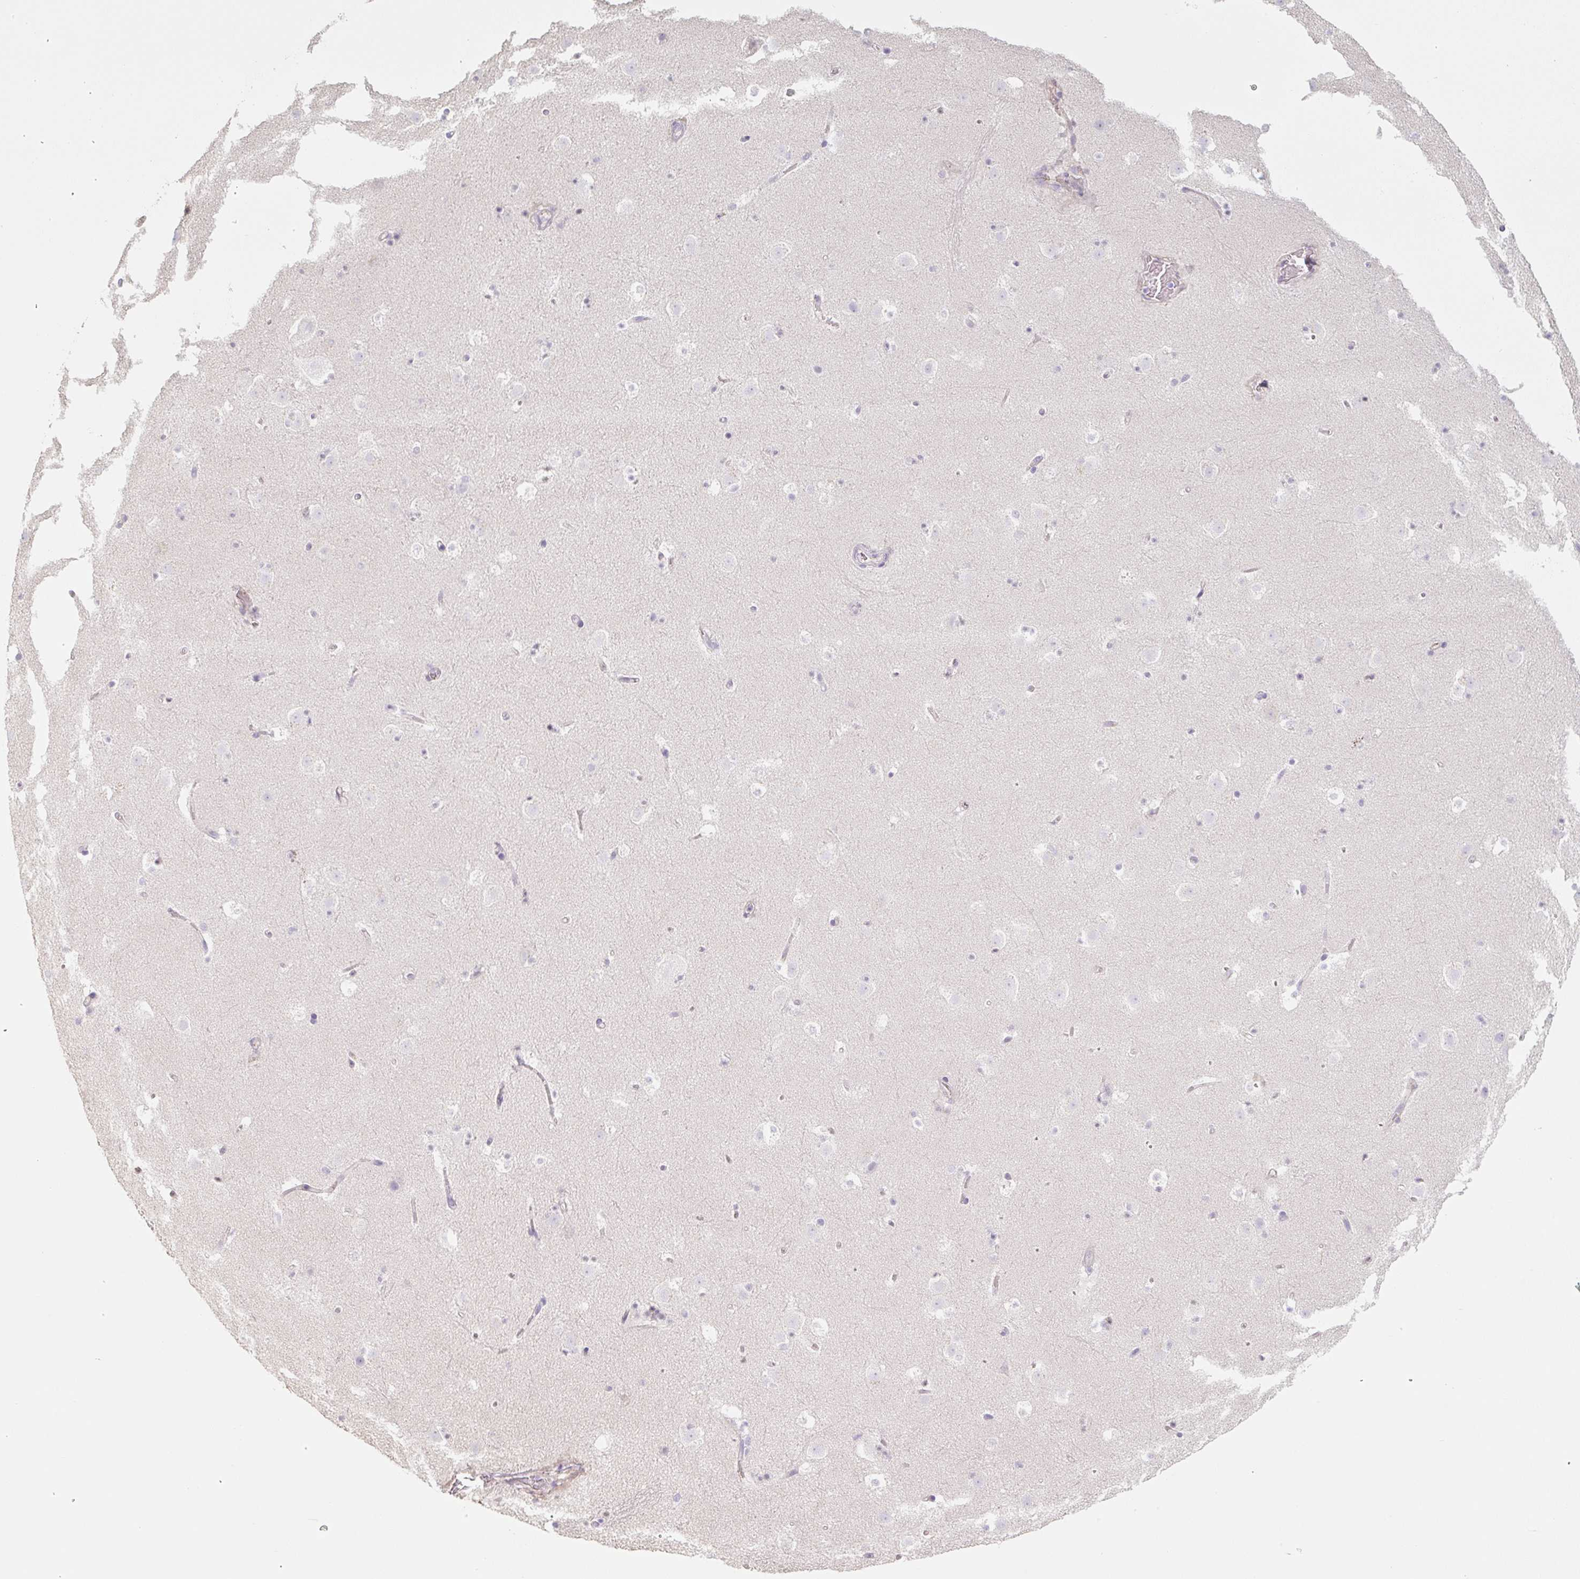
{"staining": {"intensity": "negative", "quantity": "none", "location": "none"}, "tissue": "caudate", "cell_type": "Glial cells", "image_type": "normal", "snomed": [{"axis": "morphology", "description": "Normal tissue, NOS"}, {"axis": "topography", "description": "Lateral ventricle wall"}], "caption": "Immunohistochemical staining of normal human caudate shows no significant expression in glial cells.", "gene": "MIA2", "patient": {"sex": "male", "age": 37}}